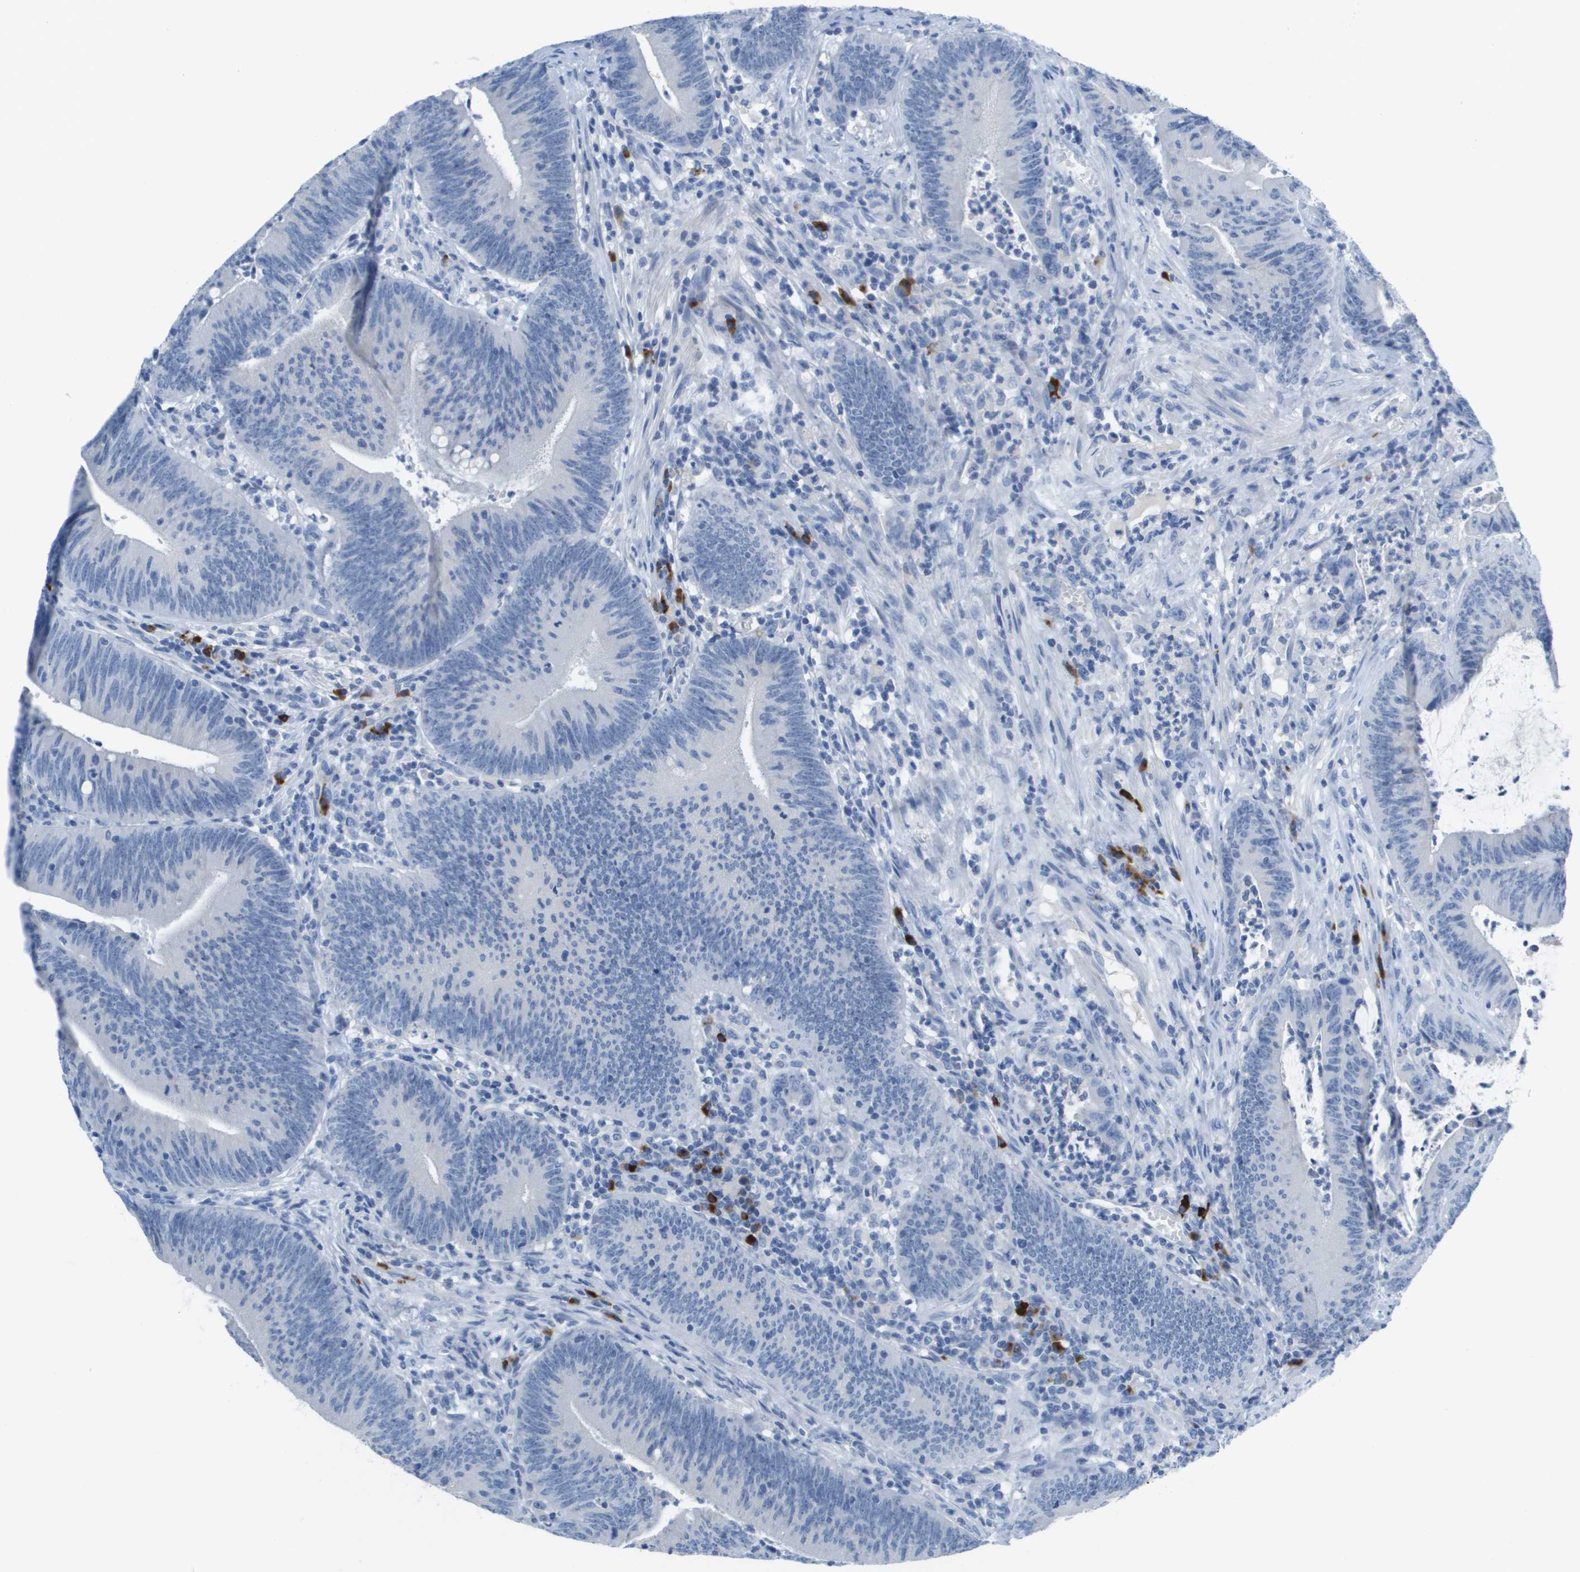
{"staining": {"intensity": "negative", "quantity": "none", "location": "none"}, "tissue": "colorectal cancer", "cell_type": "Tumor cells", "image_type": "cancer", "snomed": [{"axis": "morphology", "description": "Normal tissue, NOS"}, {"axis": "morphology", "description": "Adenocarcinoma, NOS"}, {"axis": "topography", "description": "Rectum"}], "caption": "This image is of colorectal cancer stained with immunohistochemistry to label a protein in brown with the nuclei are counter-stained blue. There is no staining in tumor cells.", "gene": "GPR18", "patient": {"sex": "female", "age": 66}}